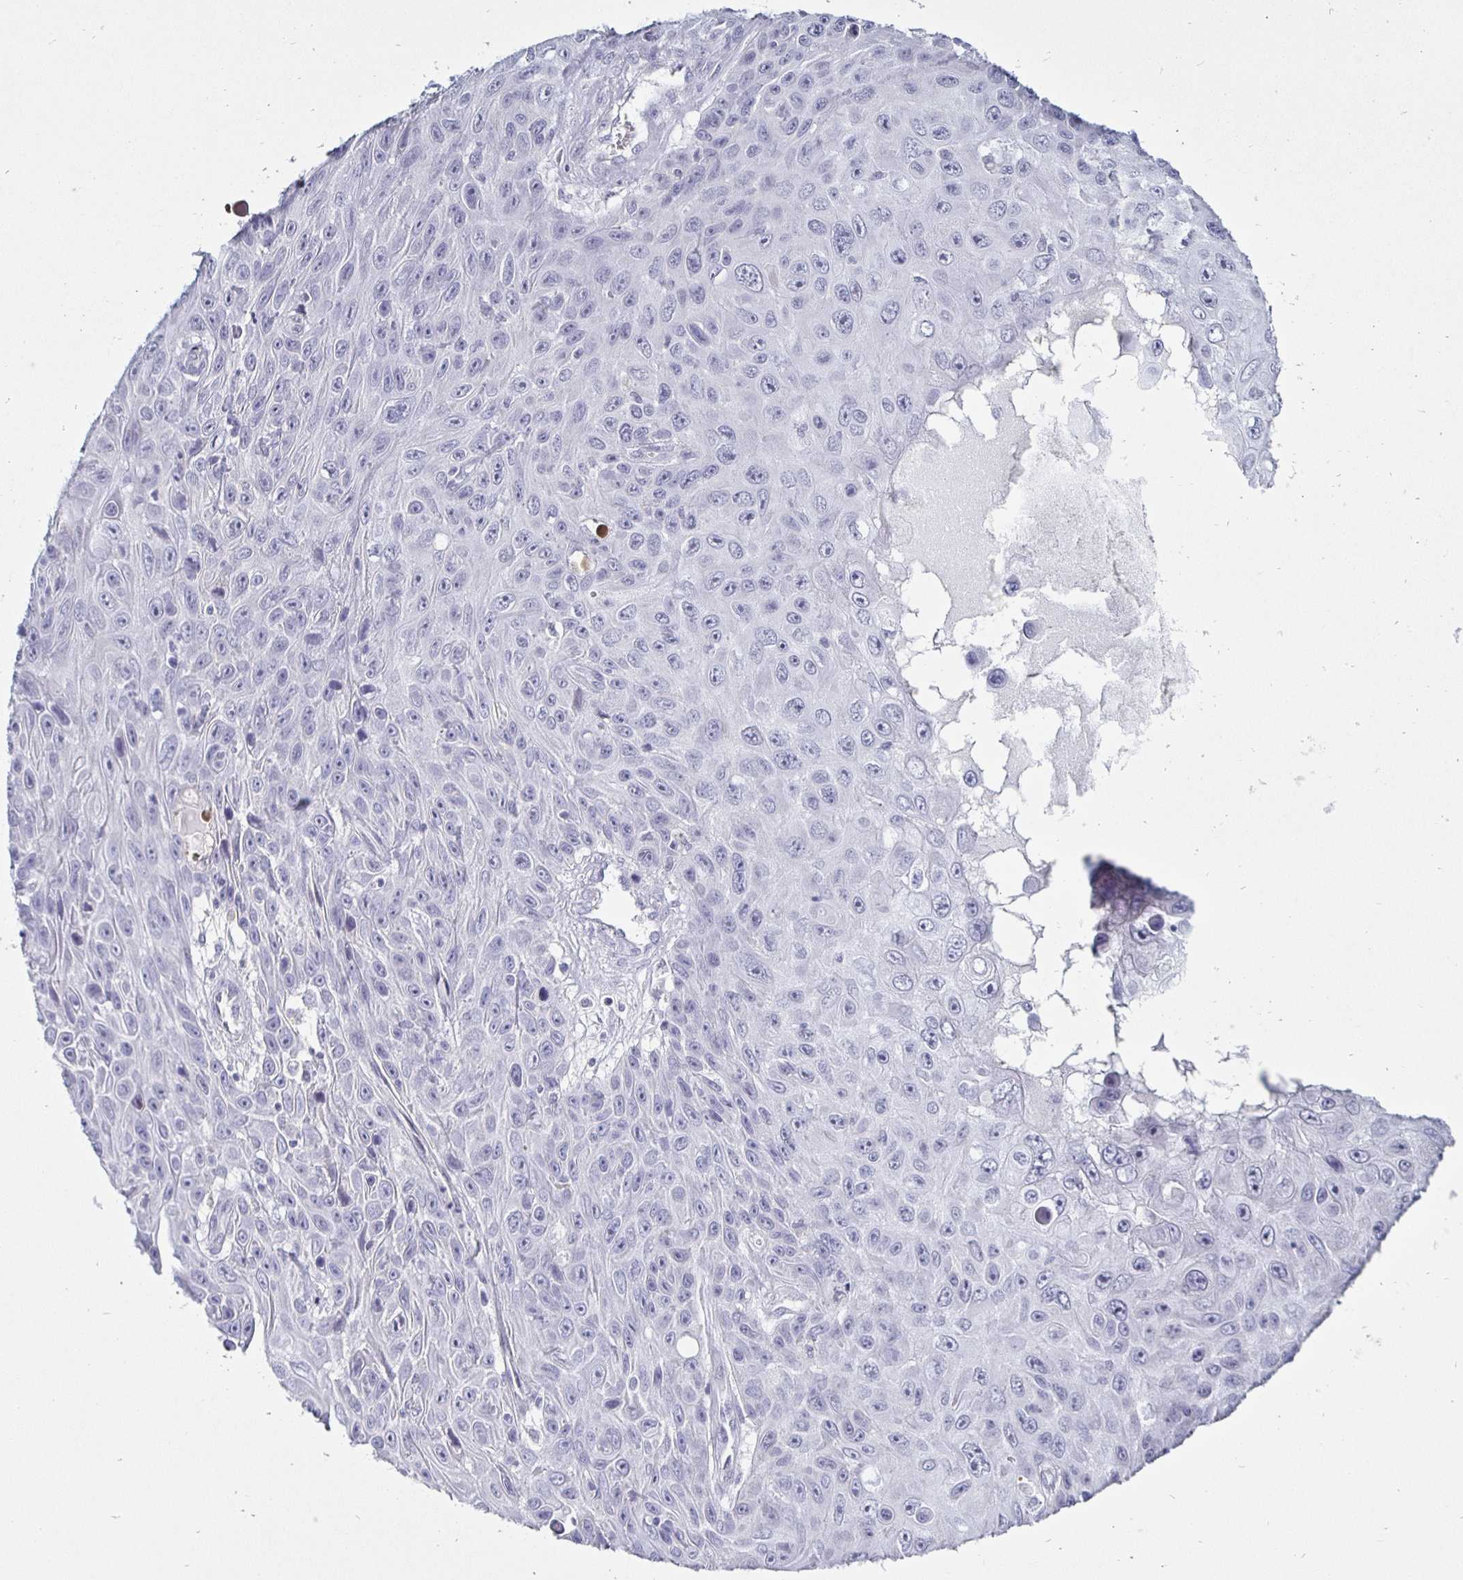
{"staining": {"intensity": "negative", "quantity": "none", "location": "none"}, "tissue": "skin cancer", "cell_type": "Tumor cells", "image_type": "cancer", "snomed": [{"axis": "morphology", "description": "Squamous cell carcinoma, NOS"}, {"axis": "topography", "description": "Skin"}], "caption": "Immunohistochemistry (IHC) of human skin cancer exhibits no positivity in tumor cells. (DAB (3,3'-diaminobenzidine) immunohistochemistry (IHC) visualized using brightfield microscopy, high magnification).", "gene": "OOSP2", "patient": {"sex": "male", "age": 82}}